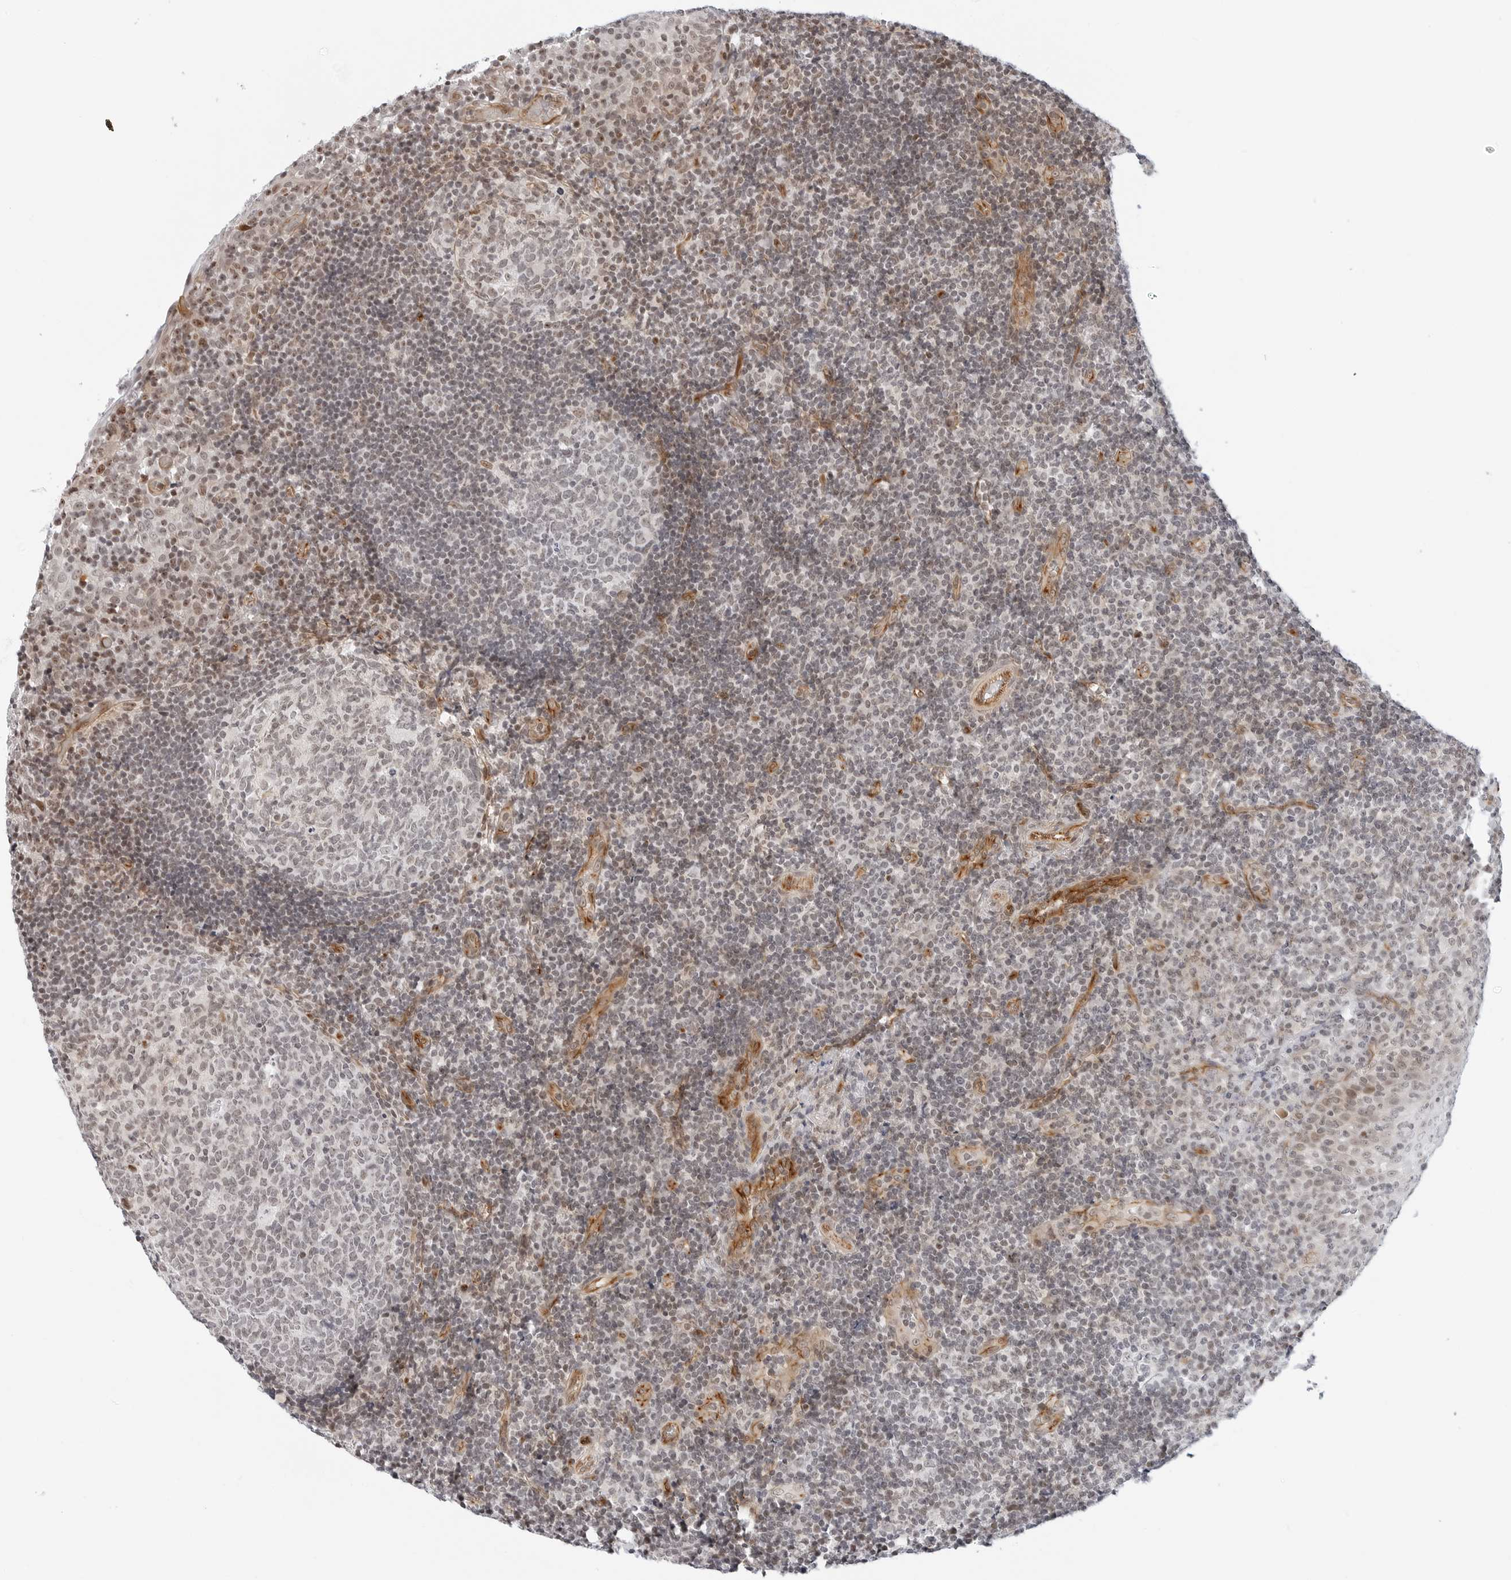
{"staining": {"intensity": "negative", "quantity": "none", "location": "none"}, "tissue": "tonsil", "cell_type": "Germinal center cells", "image_type": "normal", "snomed": [{"axis": "morphology", "description": "Normal tissue, NOS"}, {"axis": "topography", "description": "Tonsil"}], "caption": "Protein analysis of normal tonsil displays no significant staining in germinal center cells. (Stains: DAB (3,3'-diaminobenzidine) immunohistochemistry with hematoxylin counter stain, Microscopy: brightfield microscopy at high magnification).", "gene": "ZNF613", "patient": {"sex": "female", "age": 40}}